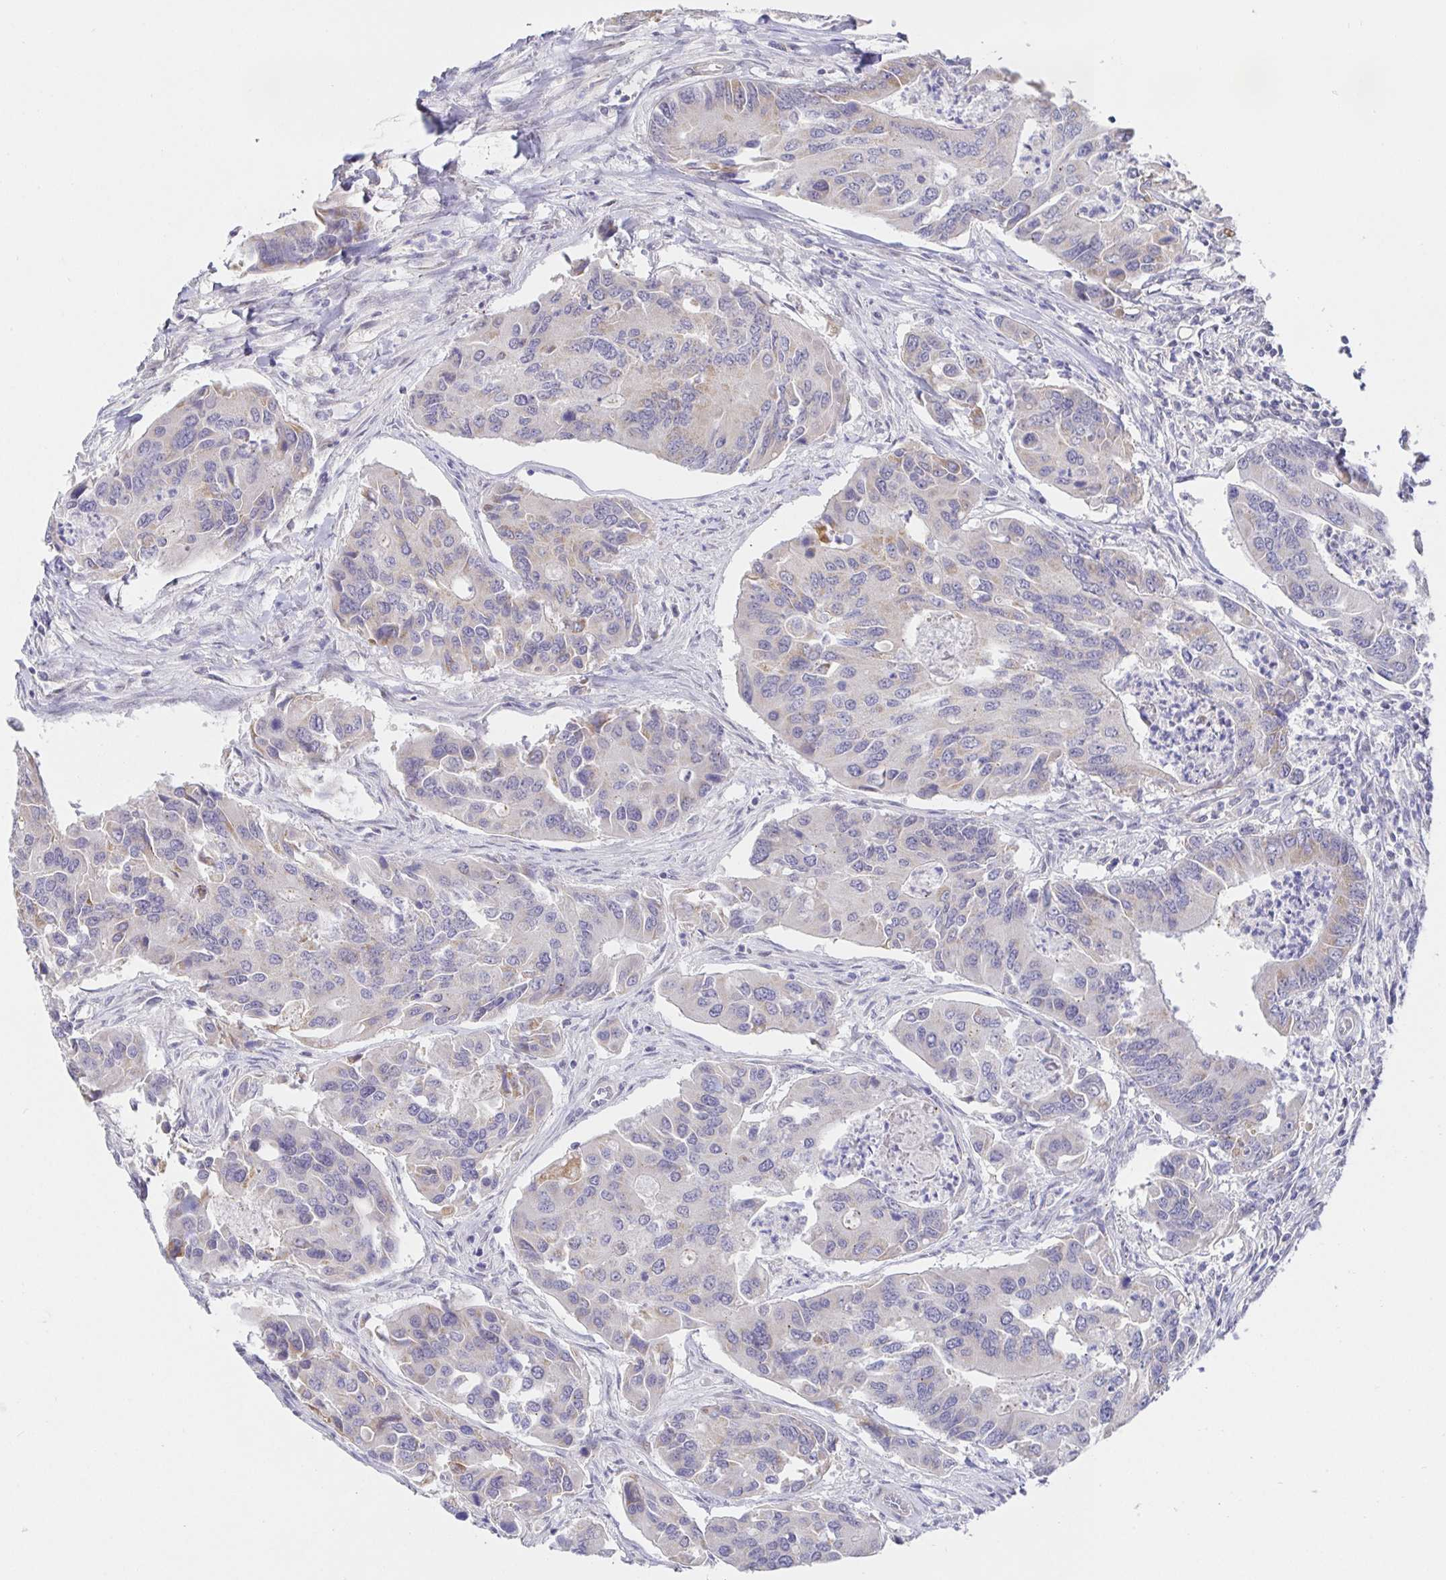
{"staining": {"intensity": "negative", "quantity": "none", "location": "none"}, "tissue": "colorectal cancer", "cell_type": "Tumor cells", "image_type": "cancer", "snomed": [{"axis": "morphology", "description": "Adenocarcinoma, NOS"}, {"axis": "topography", "description": "Colon"}], "caption": "Tumor cells show no significant staining in adenocarcinoma (colorectal).", "gene": "CIT", "patient": {"sex": "female", "age": 67}}